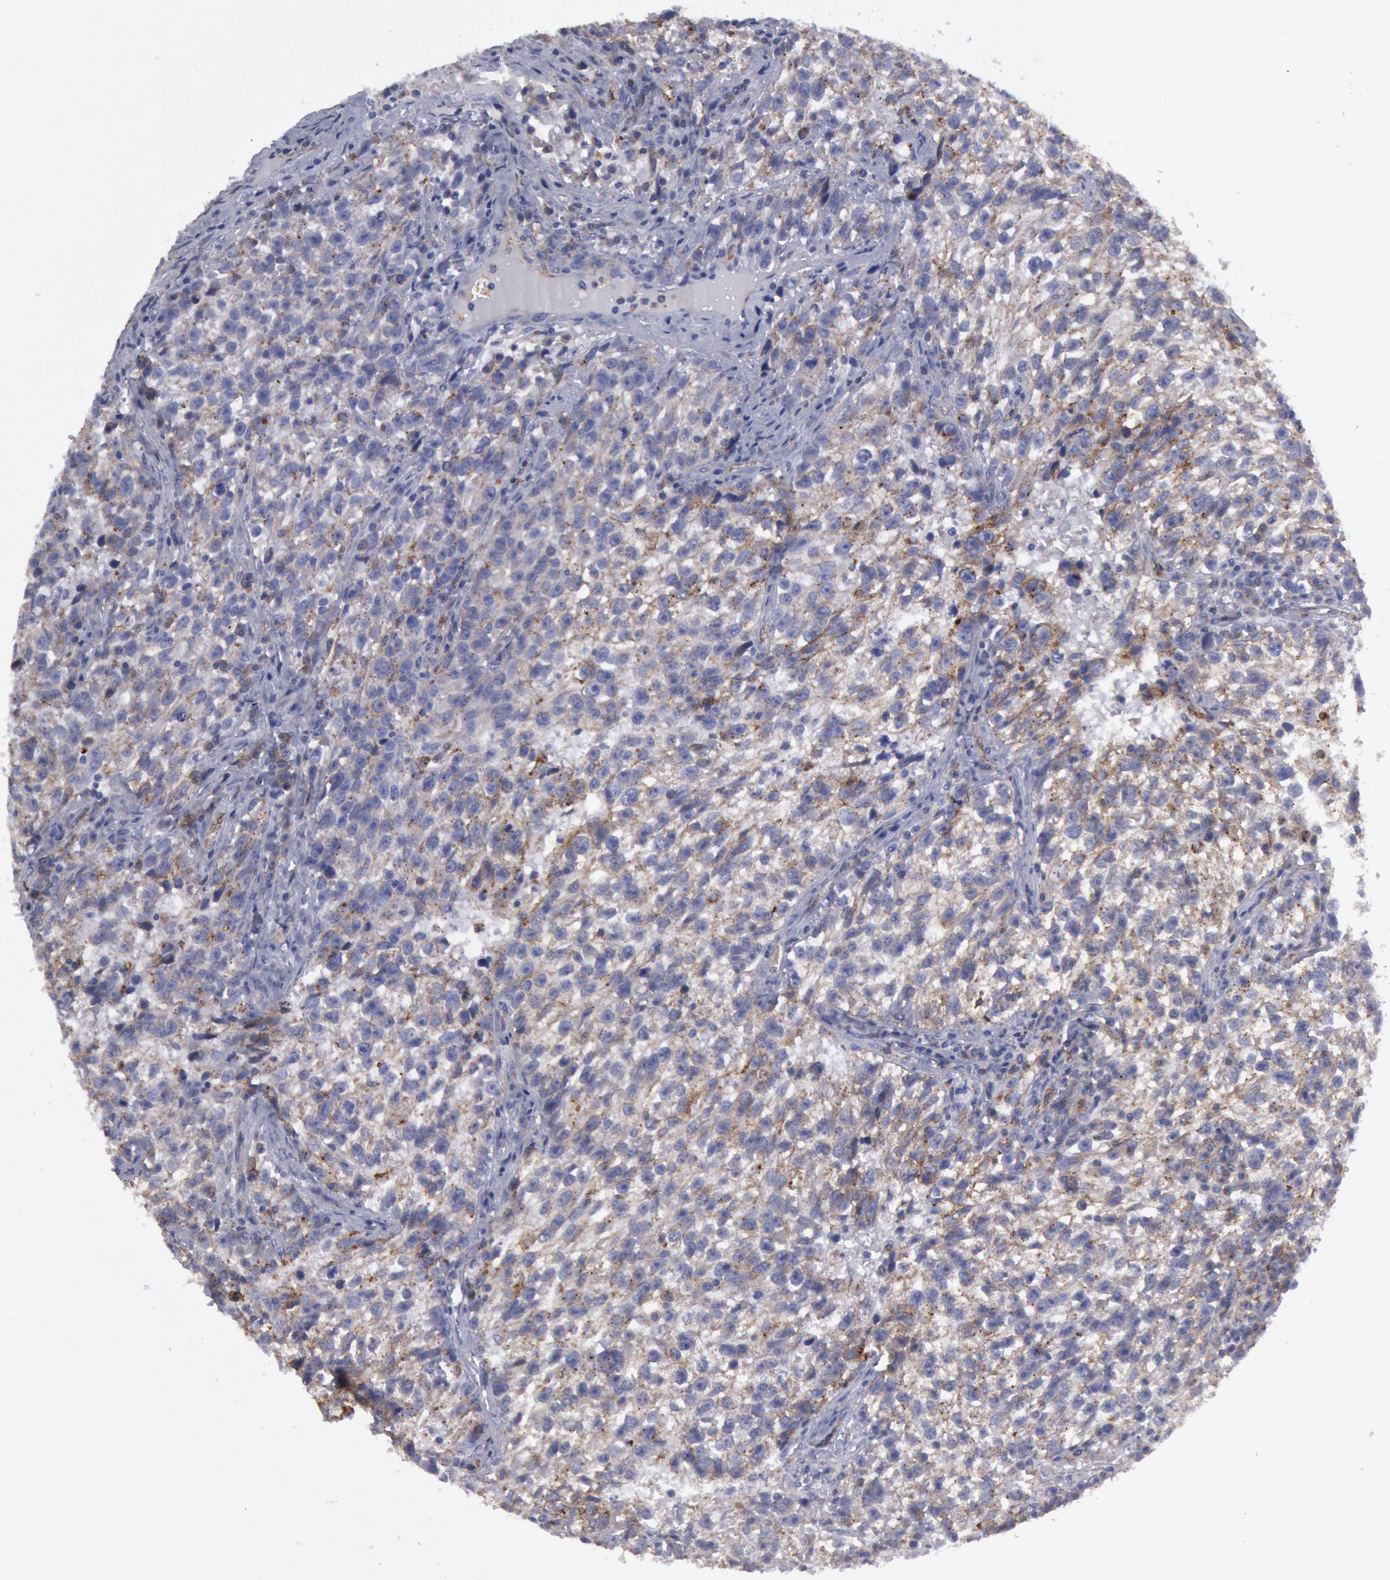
{"staining": {"intensity": "negative", "quantity": "none", "location": "none"}, "tissue": "testis cancer", "cell_type": "Tumor cells", "image_type": "cancer", "snomed": [{"axis": "morphology", "description": "Seminoma, NOS"}, {"axis": "topography", "description": "Testis"}], "caption": "Immunohistochemical staining of testis cancer (seminoma) demonstrates no significant staining in tumor cells.", "gene": "FLOT1", "patient": {"sex": "male", "age": 38}}